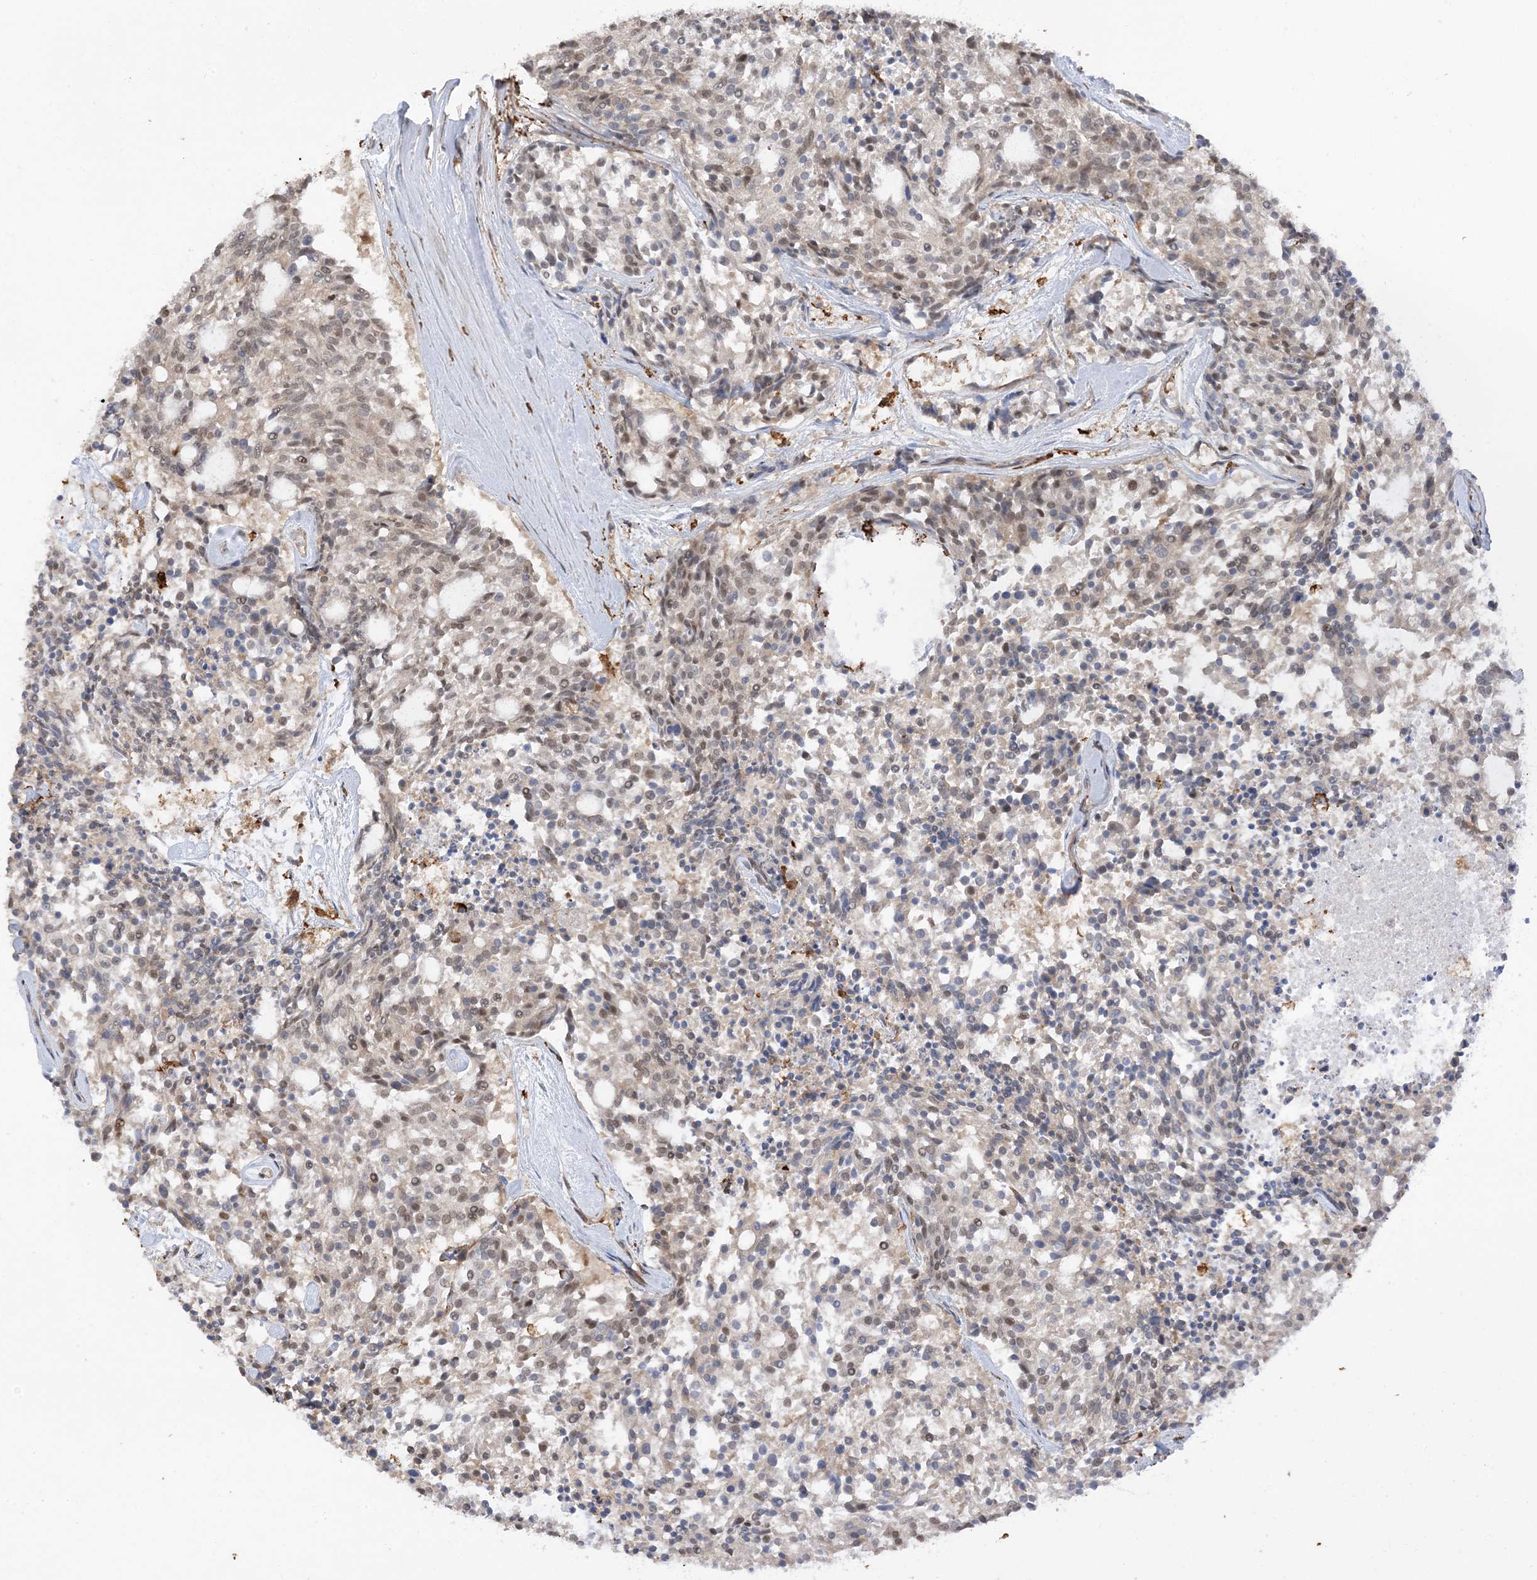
{"staining": {"intensity": "weak", "quantity": "25%-75%", "location": "nuclear"}, "tissue": "carcinoid", "cell_type": "Tumor cells", "image_type": "cancer", "snomed": [{"axis": "morphology", "description": "Carcinoid, malignant, NOS"}, {"axis": "topography", "description": "Pancreas"}], "caption": "High-power microscopy captured an immunohistochemistry histopathology image of carcinoid, revealing weak nuclear positivity in about 25%-75% of tumor cells. Ihc stains the protein of interest in brown and the nuclei are stained blue.", "gene": "PHACTR2", "patient": {"sex": "female", "age": 54}}